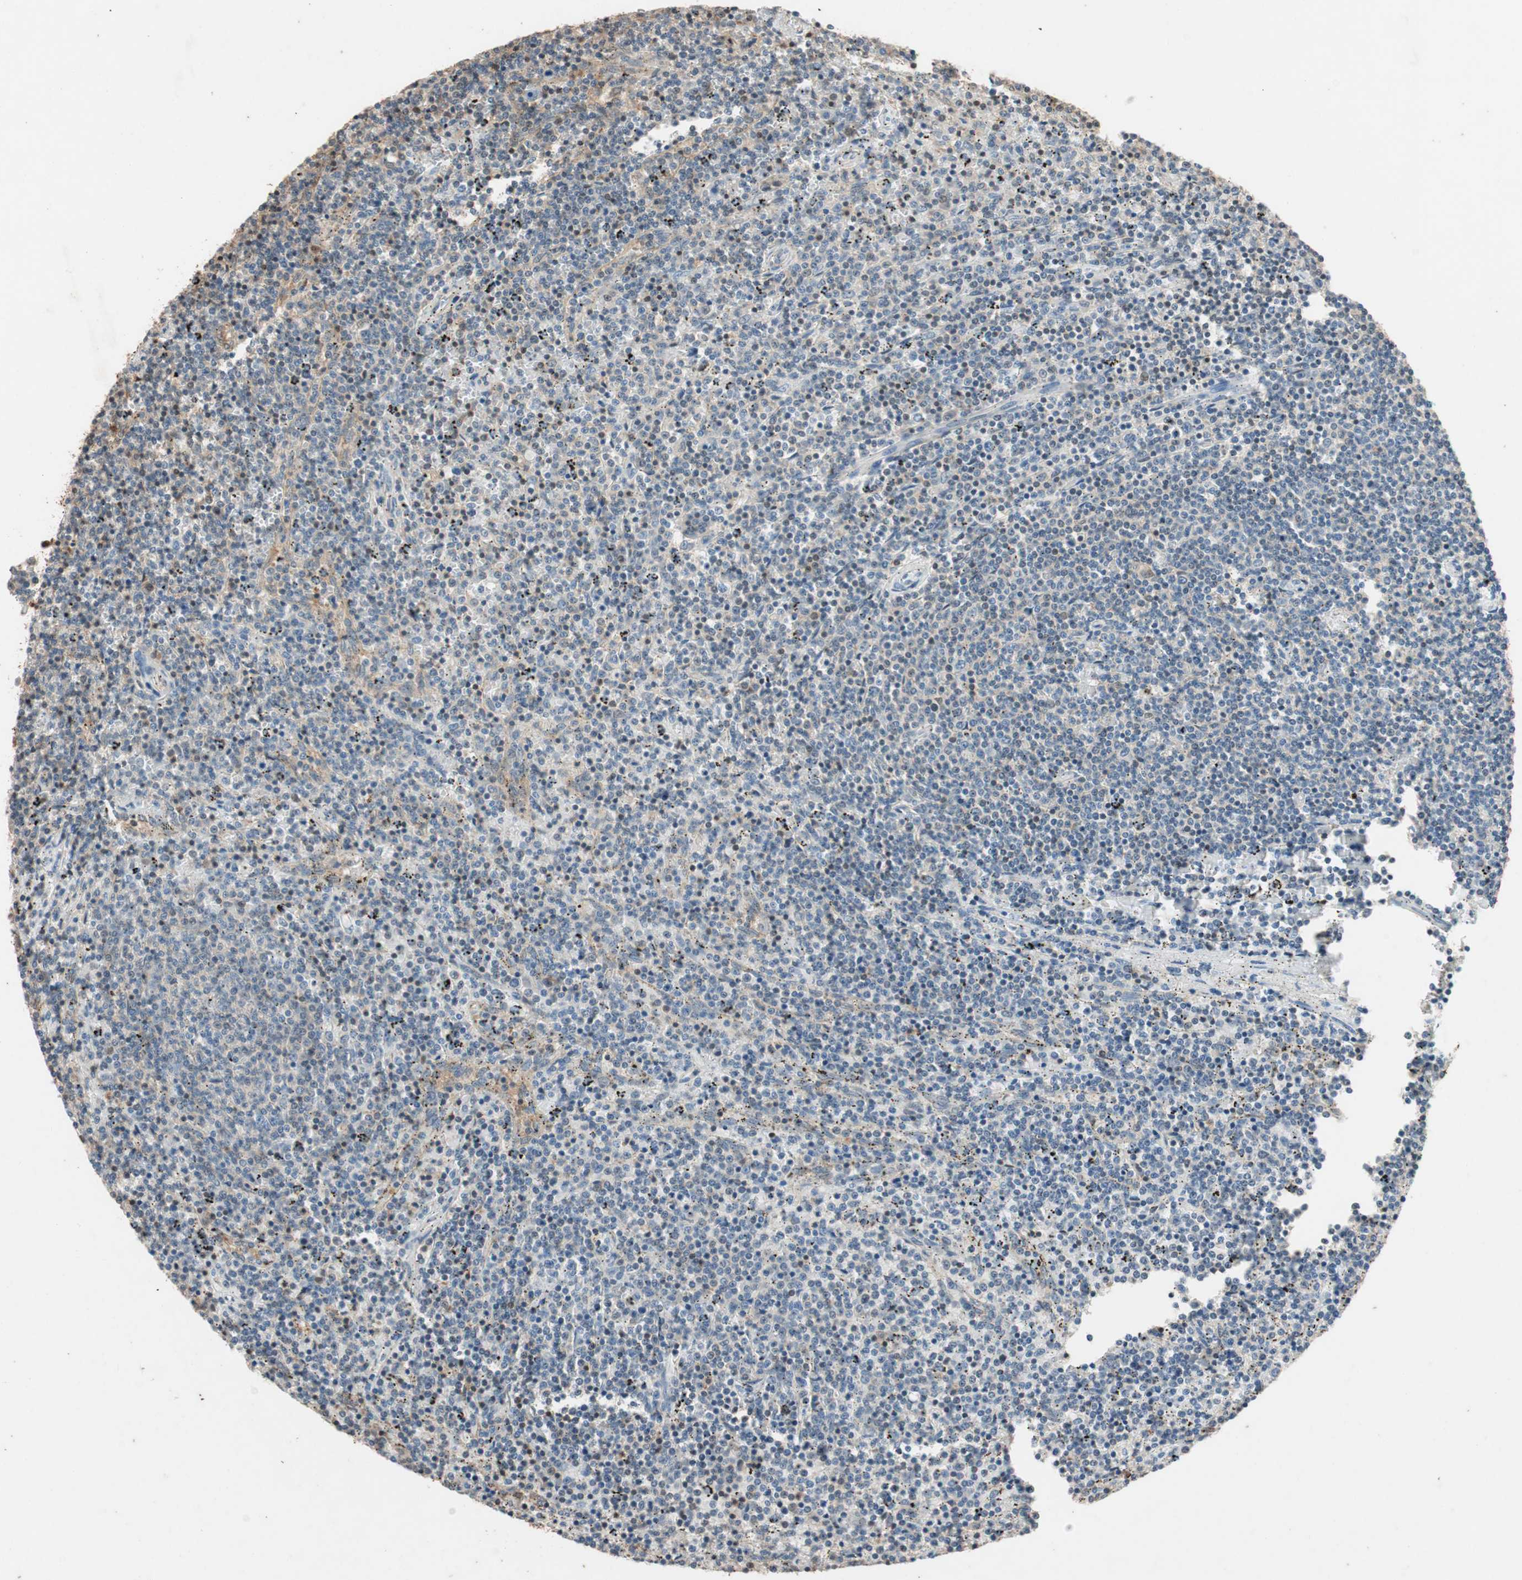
{"staining": {"intensity": "negative", "quantity": "none", "location": "none"}, "tissue": "lymphoma", "cell_type": "Tumor cells", "image_type": "cancer", "snomed": [{"axis": "morphology", "description": "Malignant lymphoma, non-Hodgkin's type, Low grade"}, {"axis": "topography", "description": "Spleen"}], "caption": "Immunohistochemical staining of human low-grade malignant lymphoma, non-Hodgkin's type demonstrates no significant expression in tumor cells. (IHC, brightfield microscopy, high magnification).", "gene": "SERPINB5", "patient": {"sex": "female", "age": 50}}